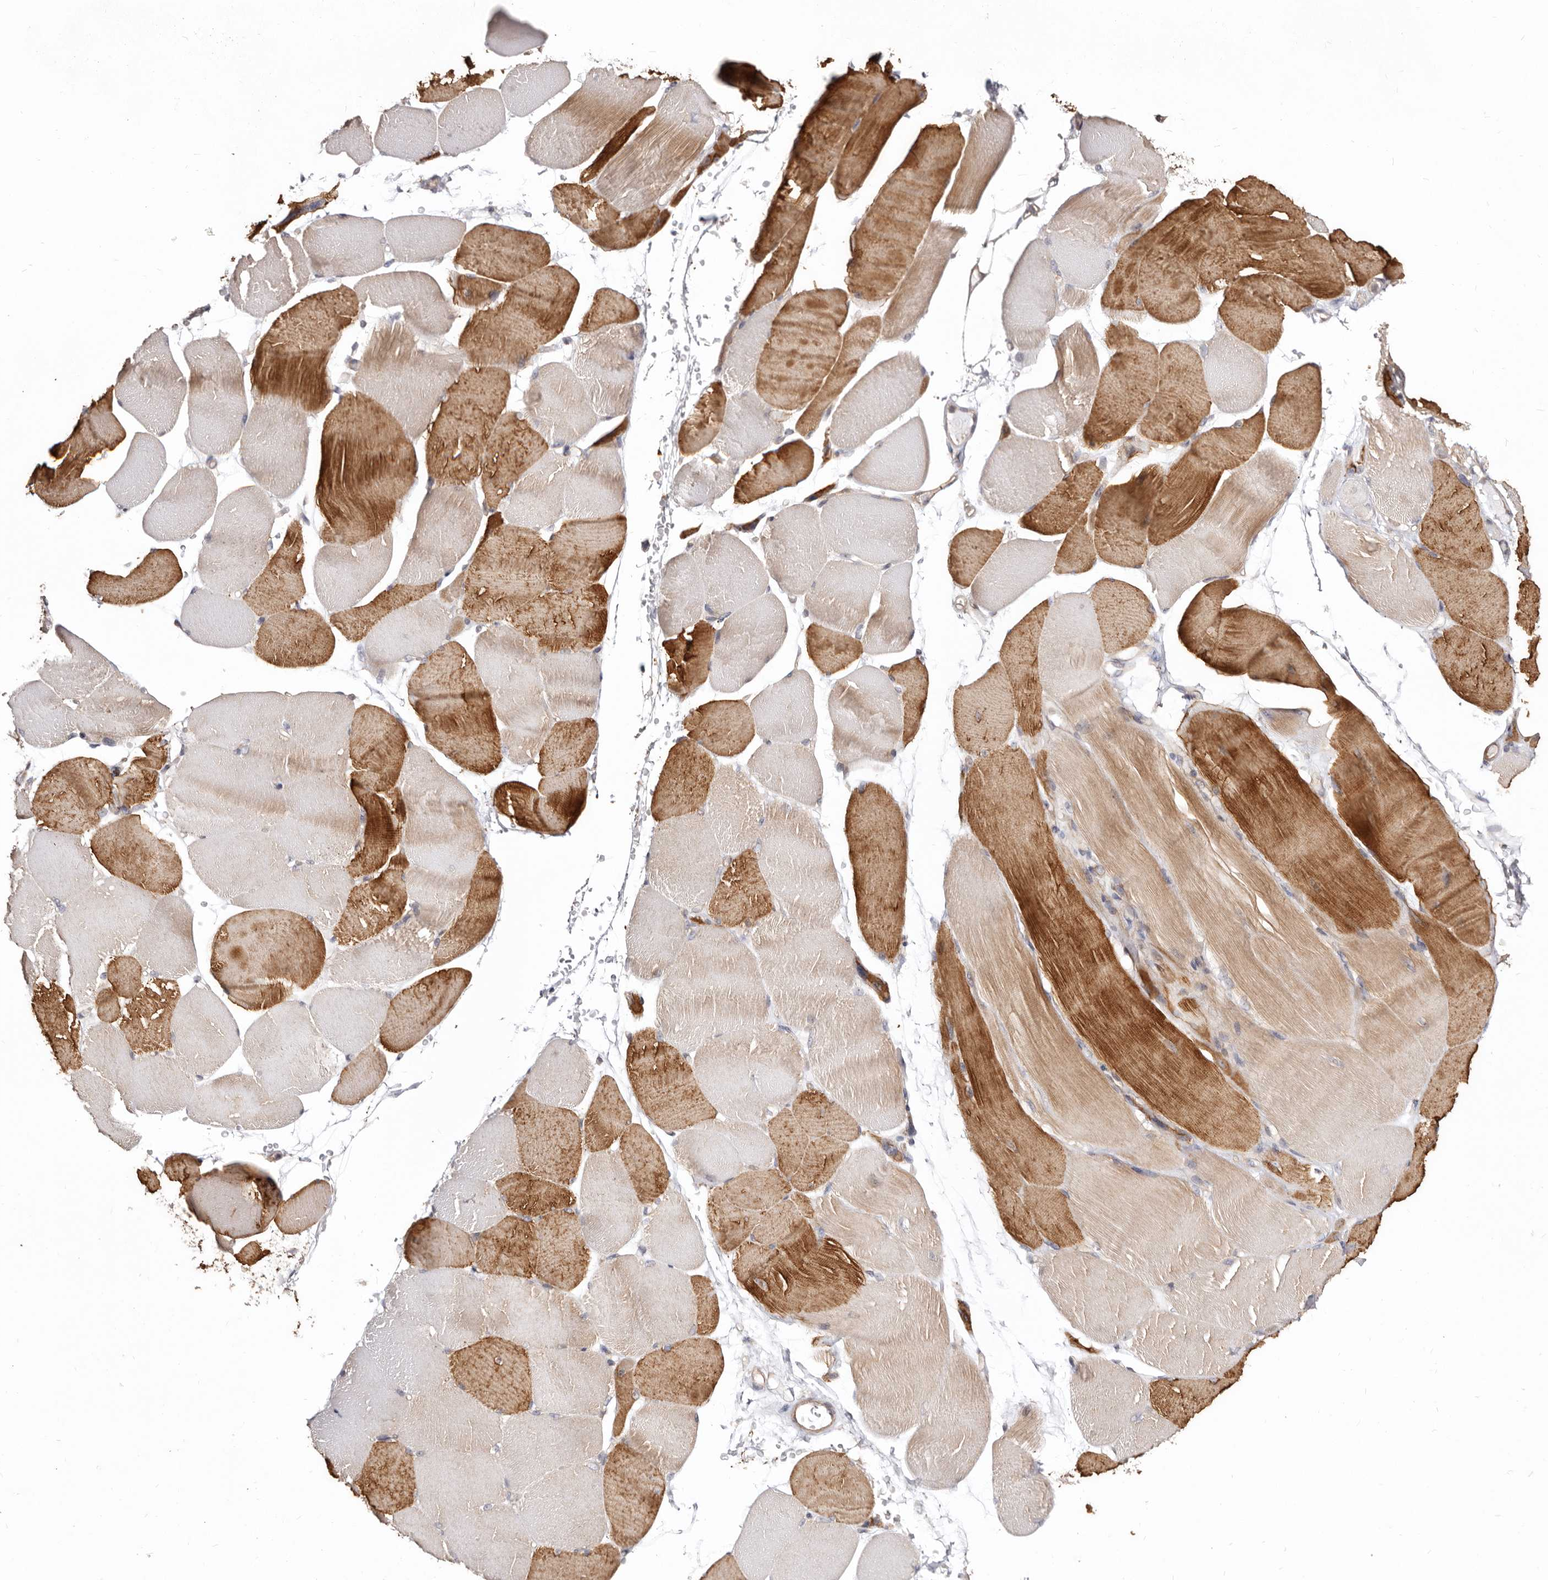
{"staining": {"intensity": "moderate", "quantity": "25%-75%", "location": "cytoplasmic/membranous"}, "tissue": "skeletal muscle", "cell_type": "Myocytes", "image_type": "normal", "snomed": [{"axis": "morphology", "description": "Normal tissue, NOS"}, {"axis": "topography", "description": "Skeletal muscle"}, {"axis": "topography", "description": "Parathyroid gland"}], "caption": "Immunohistochemical staining of unremarkable human skeletal muscle exhibits moderate cytoplasmic/membranous protein staining in about 25%-75% of myocytes.", "gene": "GPATCH4", "patient": {"sex": "female", "age": 37}}